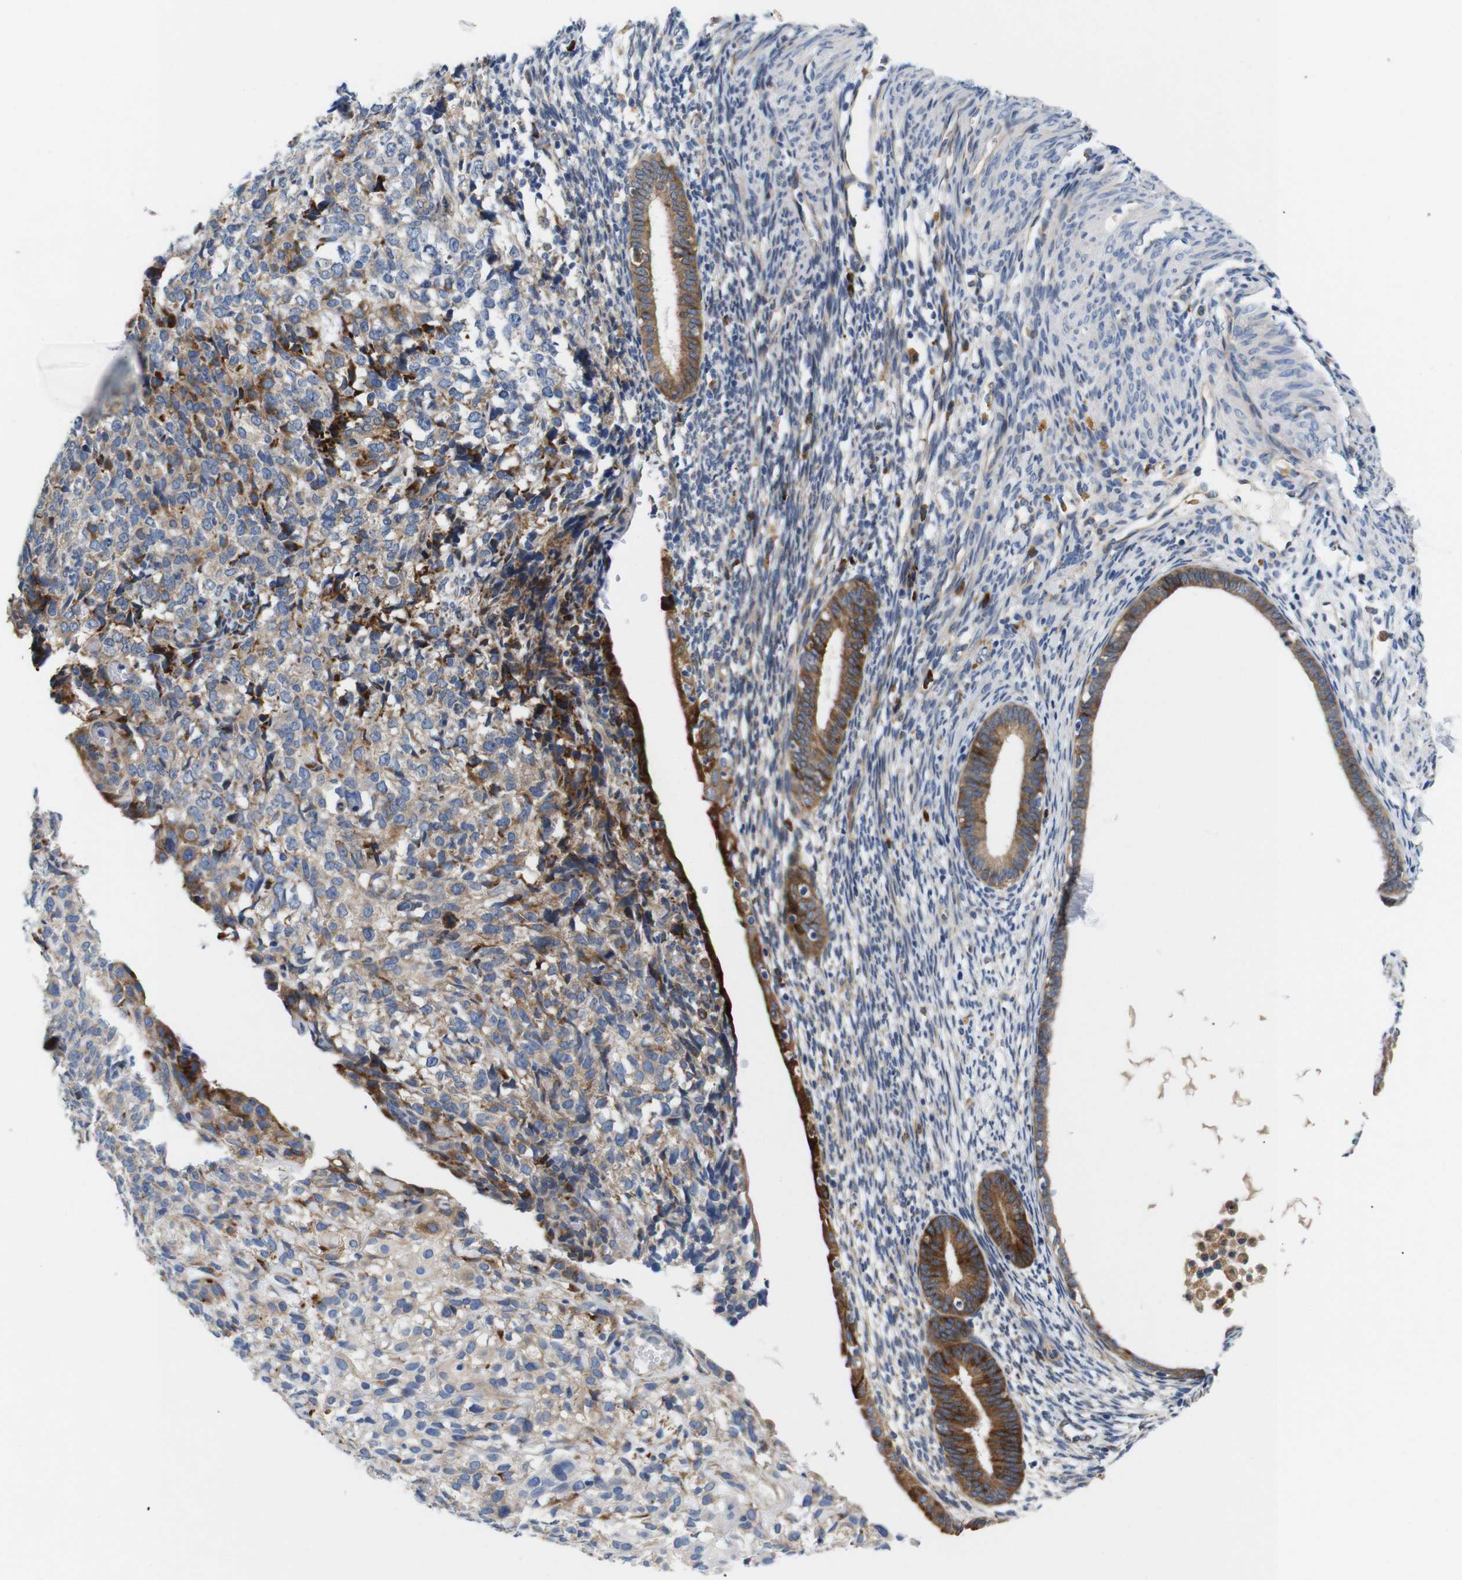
{"staining": {"intensity": "moderate", "quantity": "<25%", "location": "cytoplasmic/membranous"}, "tissue": "endometrium", "cell_type": "Cells in endometrial stroma", "image_type": "normal", "snomed": [{"axis": "morphology", "description": "Normal tissue, NOS"}, {"axis": "morphology", "description": "Adenocarcinoma, NOS"}, {"axis": "topography", "description": "Endometrium"}, {"axis": "topography", "description": "Ovary"}], "caption": "Immunohistochemistry photomicrograph of unremarkable endometrium stained for a protein (brown), which exhibits low levels of moderate cytoplasmic/membranous expression in about <25% of cells in endometrial stroma.", "gene": "UBE2G2", "patient": {"sex": "female", "age": 68}}